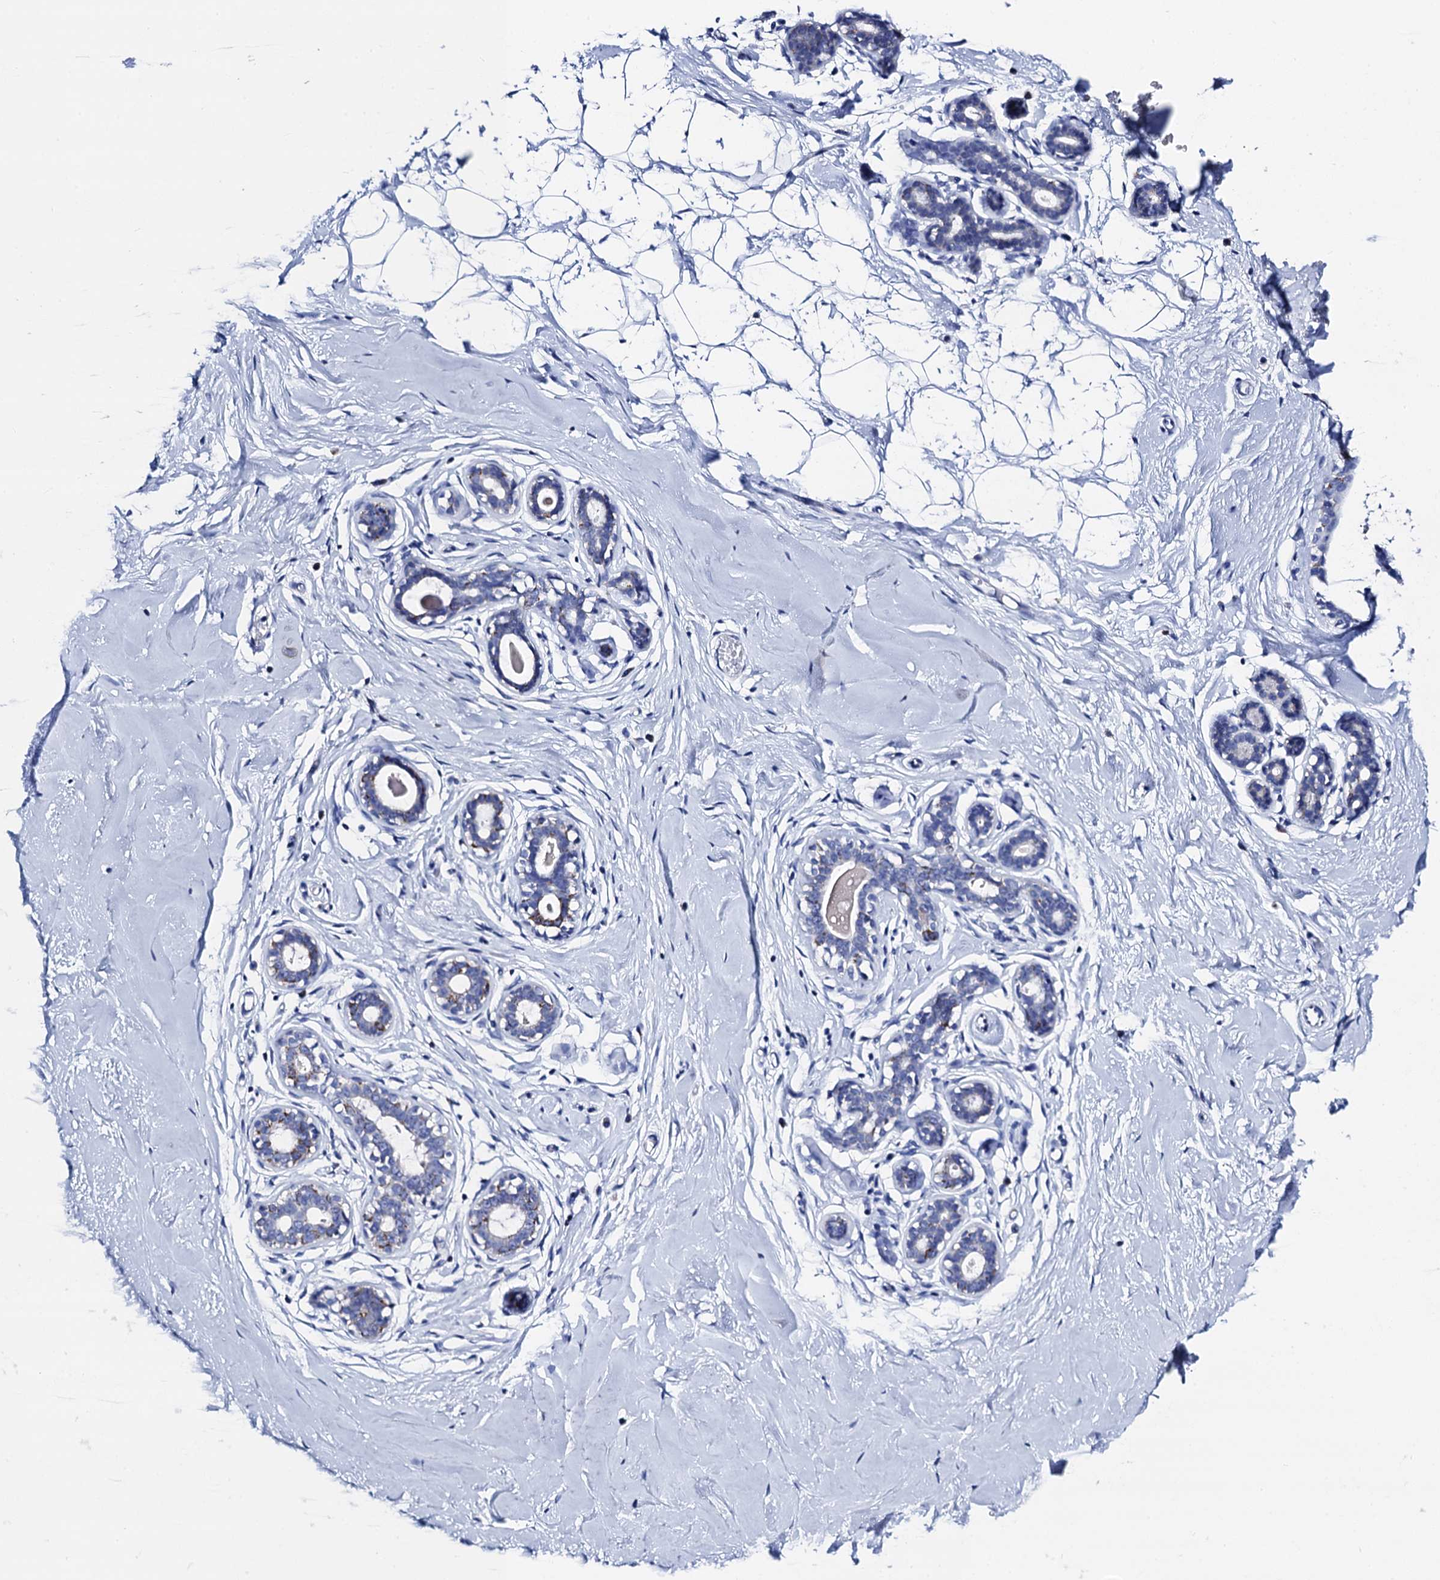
{"staining": {"intensity": "negative", "quantity": "none", "location": "none"}, "tissue": "breast", "cell_type": "Adipocytes", "image_type": "normal", "snomed": [{"axis": "morphology", "description": "Normal tissue, NOS"}, {"axis": "morphology", "description": "Adenoma, NOS"}, {"axis": "topography", "description": "Breast"}], "caption": "The photomicrograph demonstrates no staining of adipocytes in benign breast.", "gene": "ACADSB", "patient": {"sex": "female", "age": 23}}